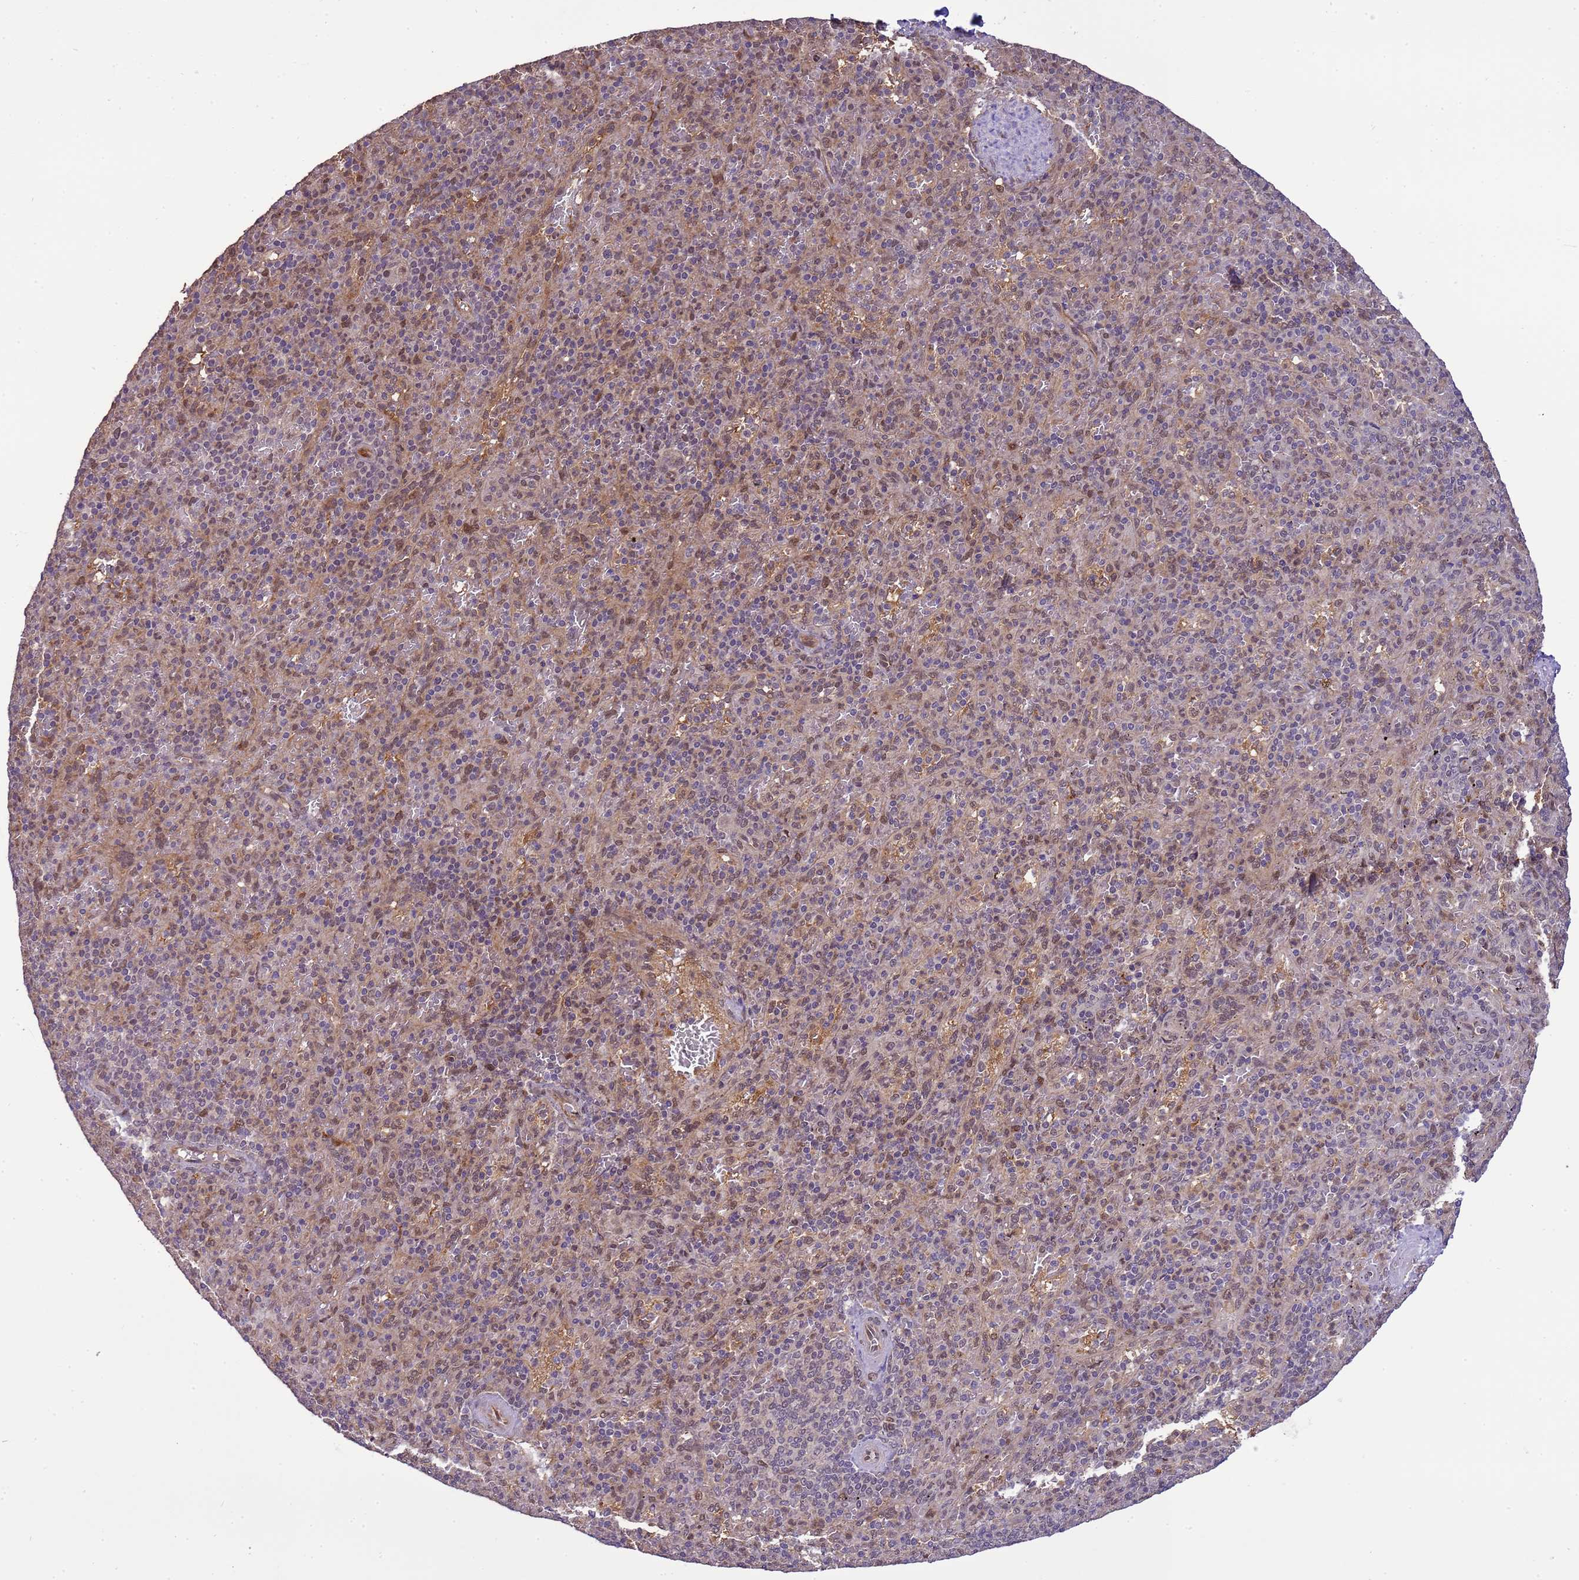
{"staining": {"intensity": "moderate", "quantity": "25%-75%", "location": "nuclear"}, "tissue": "spleen", "cell_type": "Cells in red pulp", "image_type": "normal", "snomed": [{"axis": "morphology", "description": "Normal tissue, NOS"}, {"axis": "topography", "description": "Spleen"}], "caption": "Protein staining of normal spleen exhibits moderate nuclear positivity in approximately 25%-75% of cells in red pulp. The protein is shown in brown color, while the nuclei are stained blue.", "gene": "ZBTB5", "patient": {"sex": "male", "age": 82}}